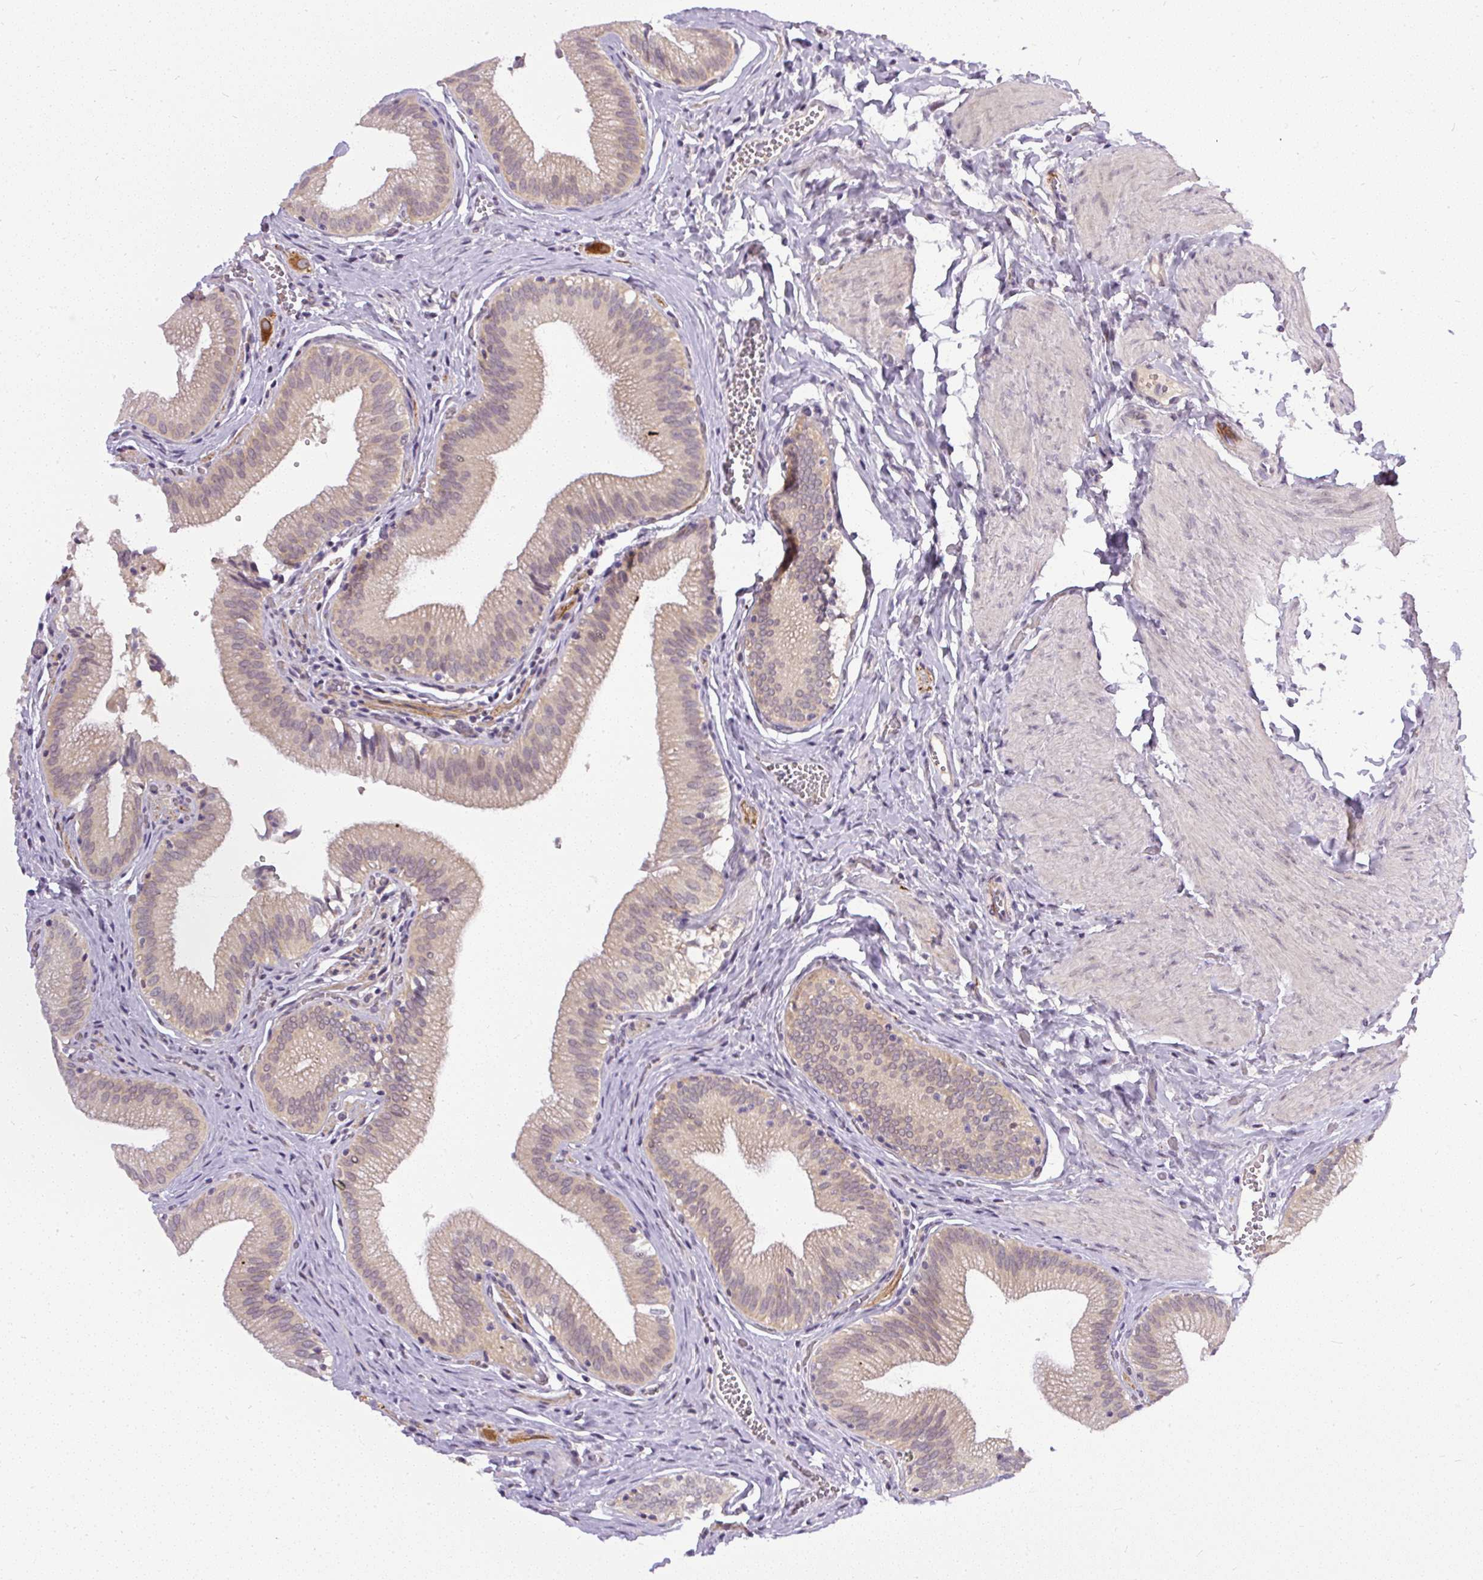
{"staining": {"intensity": "weak", "quantity": ">75%", "location": "cytoplasmic/membranous"}, "tissue": "gallbladder", "cell_type": "Glandular cells", "image_type": "normal", "snomed": [{"axis": "morphology", "description": "Normal tissue, NOS"}, {"axis": "topography", "description": "Gallbladder"}, {"axis": "topography", "description": "Peripheral nerve tissue"}], "caption": "Protein expression analysis of normal human gallbladder reveals weak cytoplasmic/membranous expression in approximately >75% of glandular cells.", "gene": "FAM117B", "patient": {"sex": "male", "age": 17}}